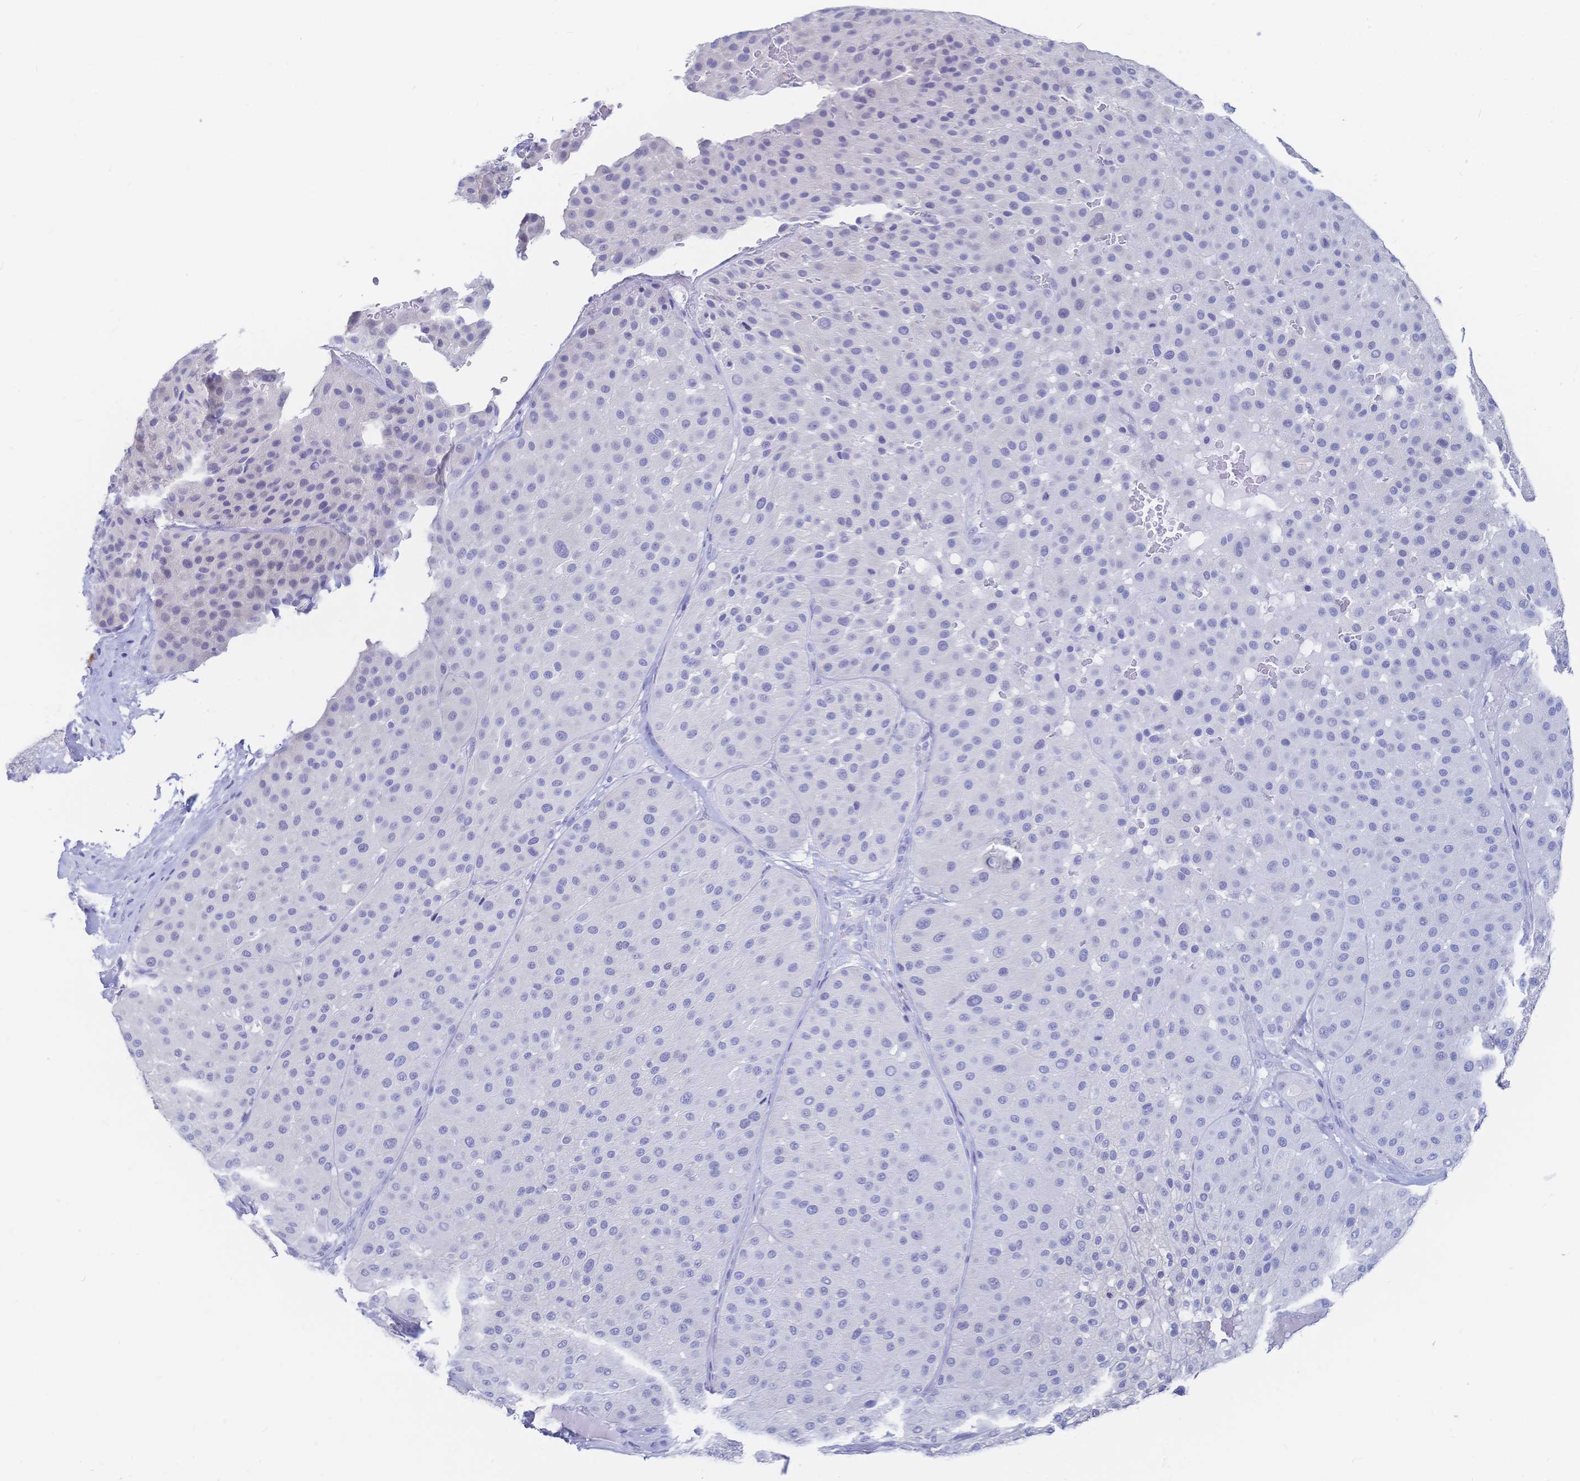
{"staining": {"intensity": "negative", "quantity": "none", "location": "none"}, "tissue": "melanoma", "cell_type": "Tumor cells", "image_type": "cancer", "snomed": [{"axis": "morphology", "description": "Malignant melanoma, Metastatic site"}, {"axis": "topography", "description": "Smooth muscle"}], "caption": "IHC photomicrograph of human malignant melanoma (metastatic site) stained for a protein (brown), which demonstrates no positivity in tumor cells.", "gene": "IL2RB", "patient": {"sex": "male", "age": 41}}